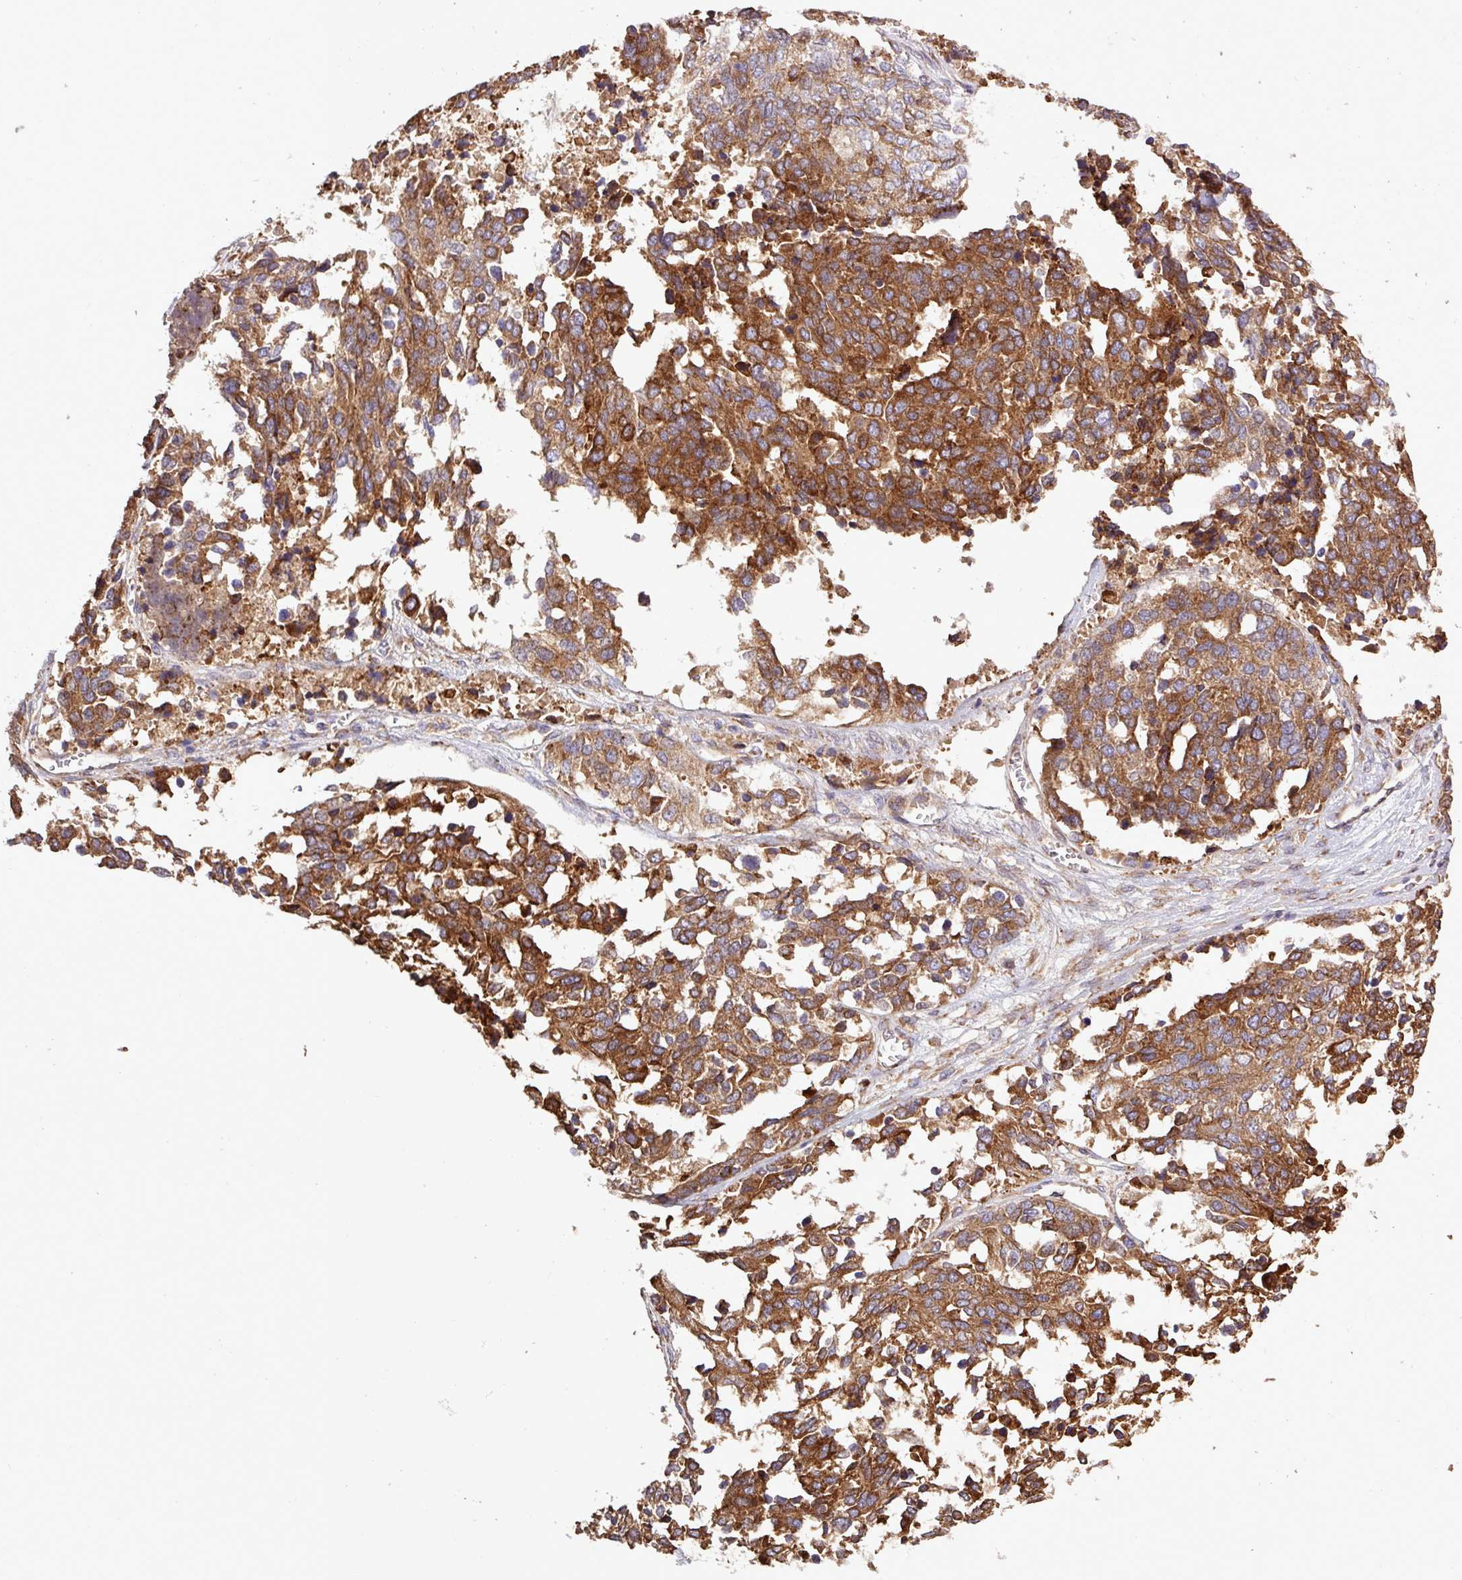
{"staining": {"intensity": "strong", "quantity": ">75%", "location": "cytoplasmic/membranous"}, "tissue": "ovarian cancer", "cell_type": "Tumor cells", "image_type": "cancer", "snomed": [{"axis": "morphology", "description": "Cystadenocarcinoma, serous, NOS"}, {"axis": "topography", "description": "Ovary"}], "caption": "This is an image of IHC staining of ovarian cancer (serous cystadenocarcinoma), which shows strong positivity in the cytoplasmic/membranous of tumor cells.", "gene": "MEGF6", "patient": {"sex": "female", "age": 44}}